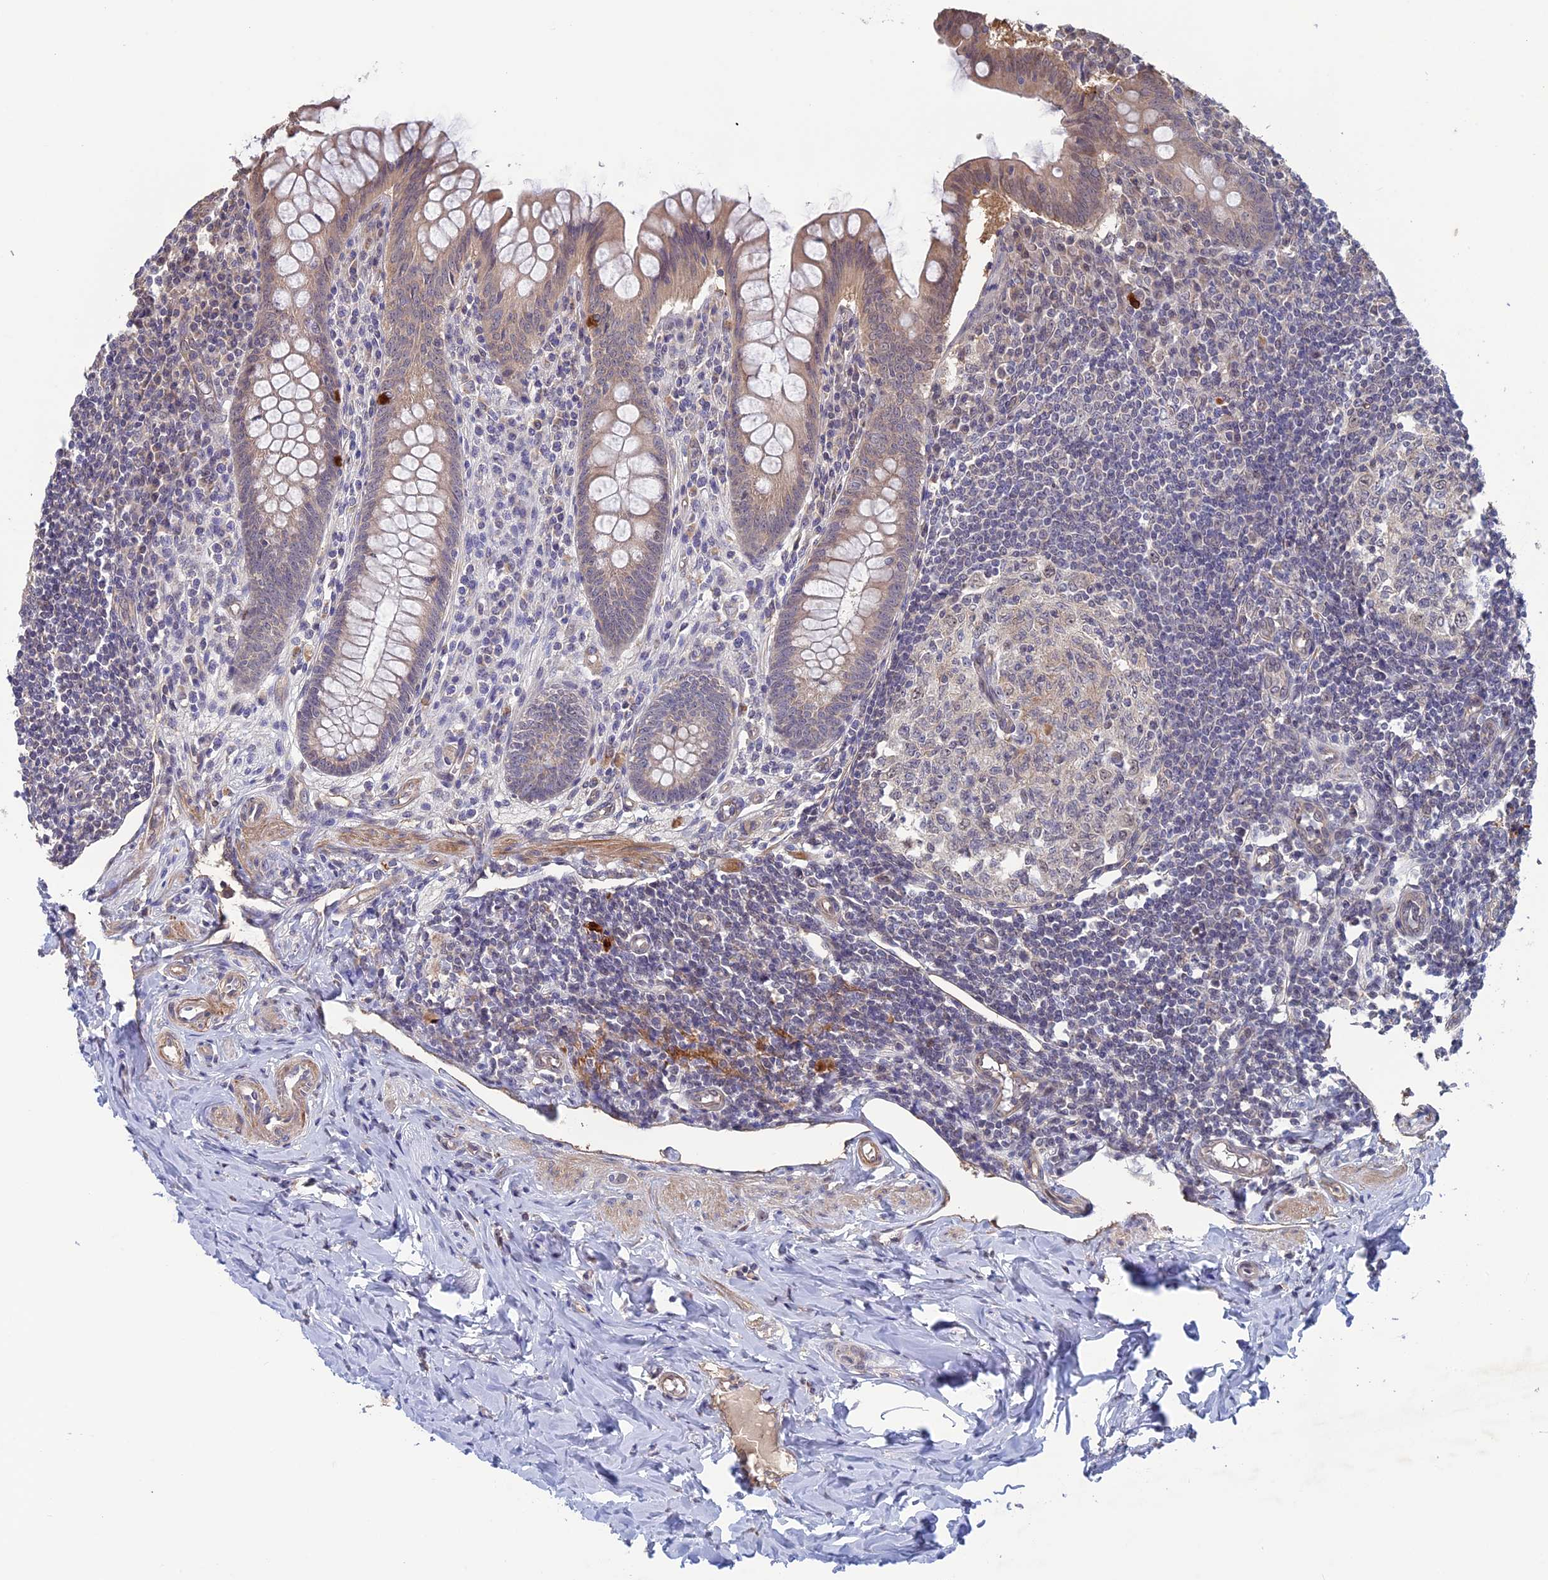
{"staining": {"intensity": "moderate", "quantity": "25%-75%", "location": "cytoplasmic/membranous,nuclear"}, "tissue": "appendix", "cell_type": "Glandular cells", "image_type": "normal", "snomed": [{"axis": "morphology", "description": "Normal tissue, NOS"}, {"axis": "topography", "description": "Appendix"}], "caption": "High-power microscopy captured an immunohistochemistry (IHC) image of normal appendix, revealing moderate cytoplasmic/membranous,nuclear positivity in approximately 25%-75% of glandular cells.", "gene": "FAM98C", "patient": {"sex": "female", "age": 33}}